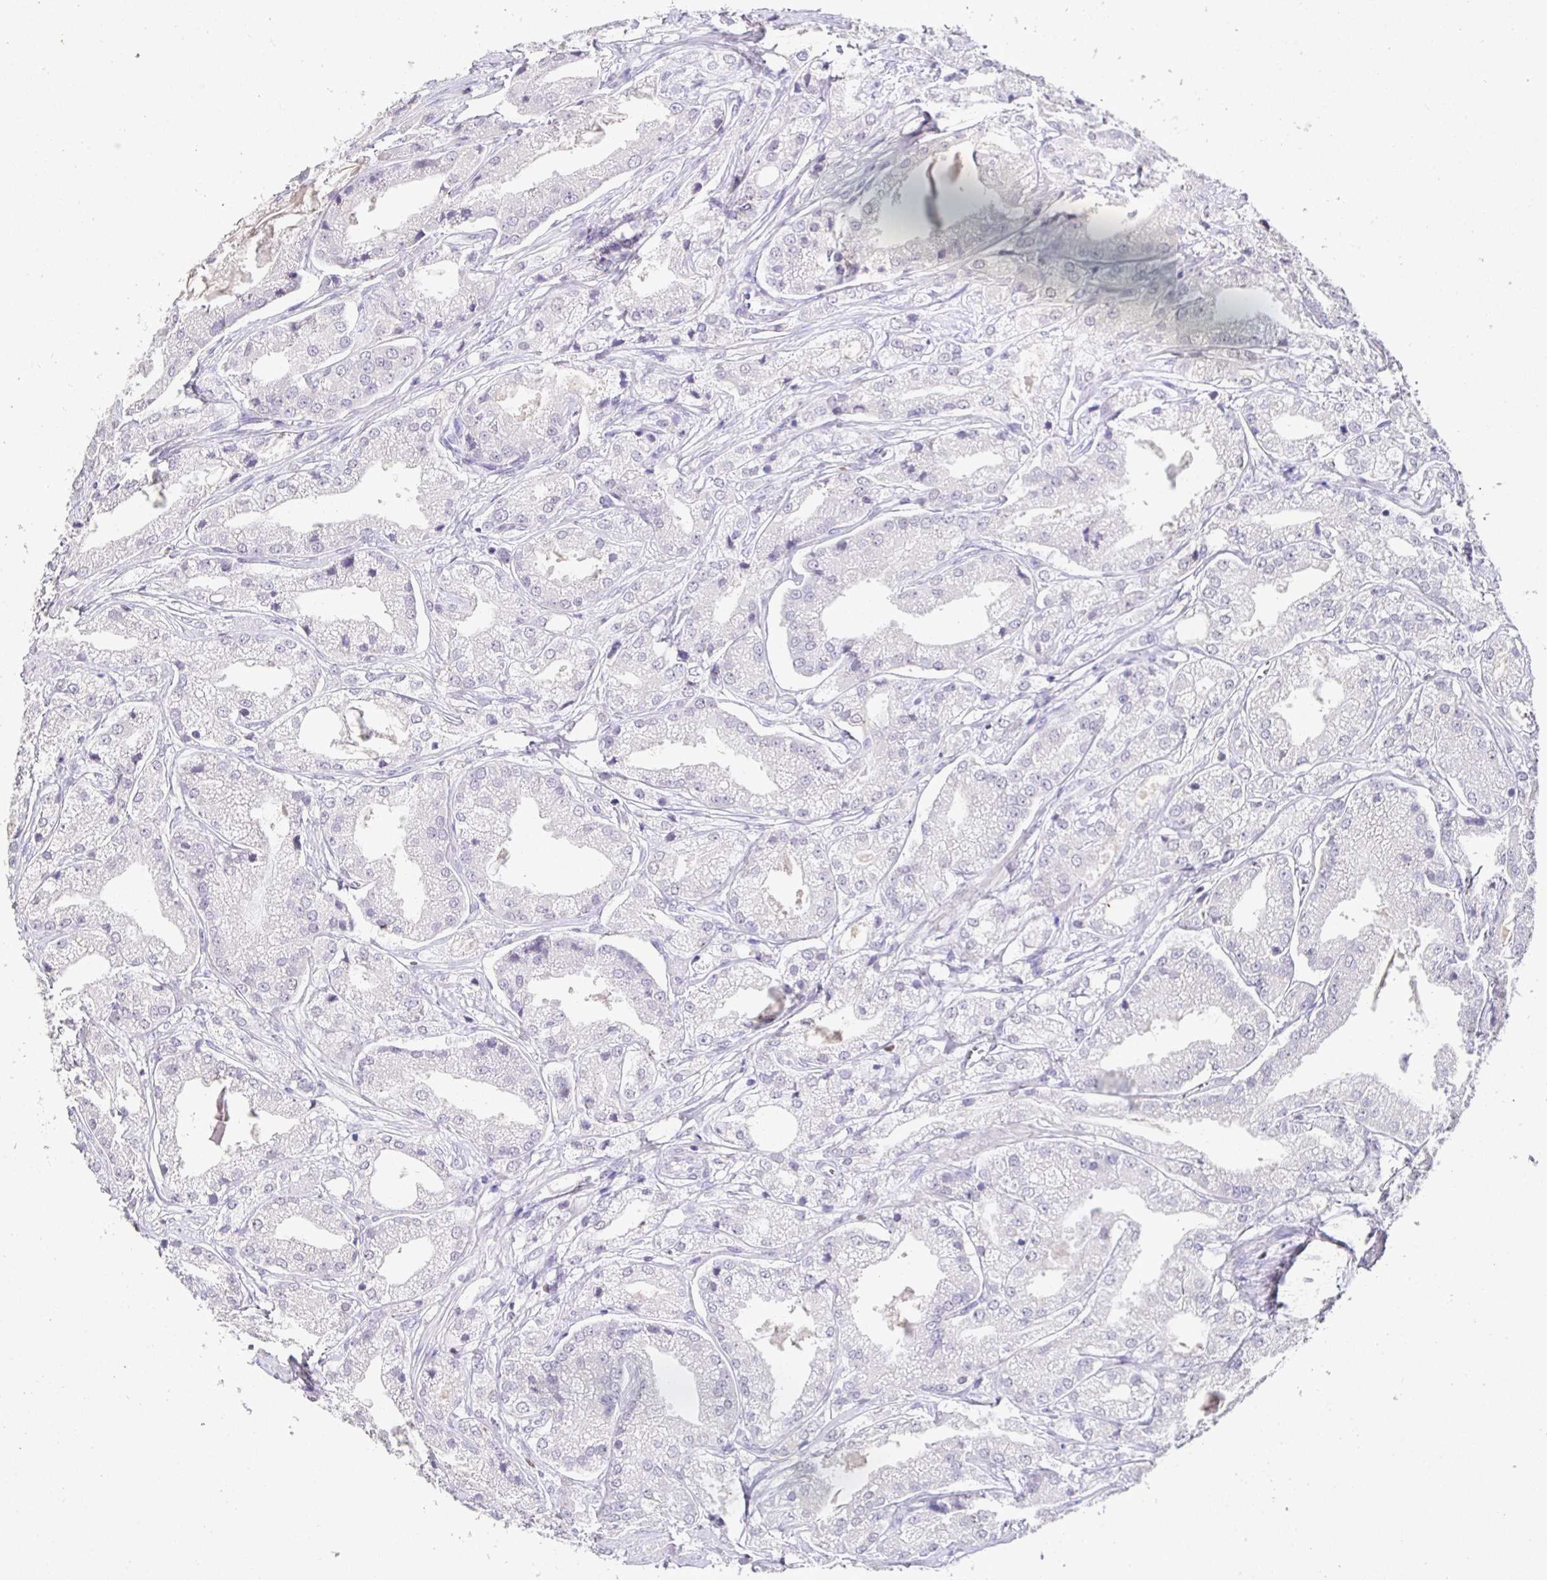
{"staining": {"intensity": "negative", "quantity": "none", "location": "none"}, "tissue": "prostate cancer", "cell_type": "Tumor cells", "image_type": "cancer", "snomed": [{"axis": "morphology", "description": "Adenocarcinoma, High grade"}, {"axis": "topography", "description": "Prostate"}], "caption": "Human adenocarcinoma (high-grade) (prostate) stained for a protein using immunohistochemistry reveals no expression in tumor cells.", "gene": "SATB1", "patient": {"sex": "male", "age": 61}}